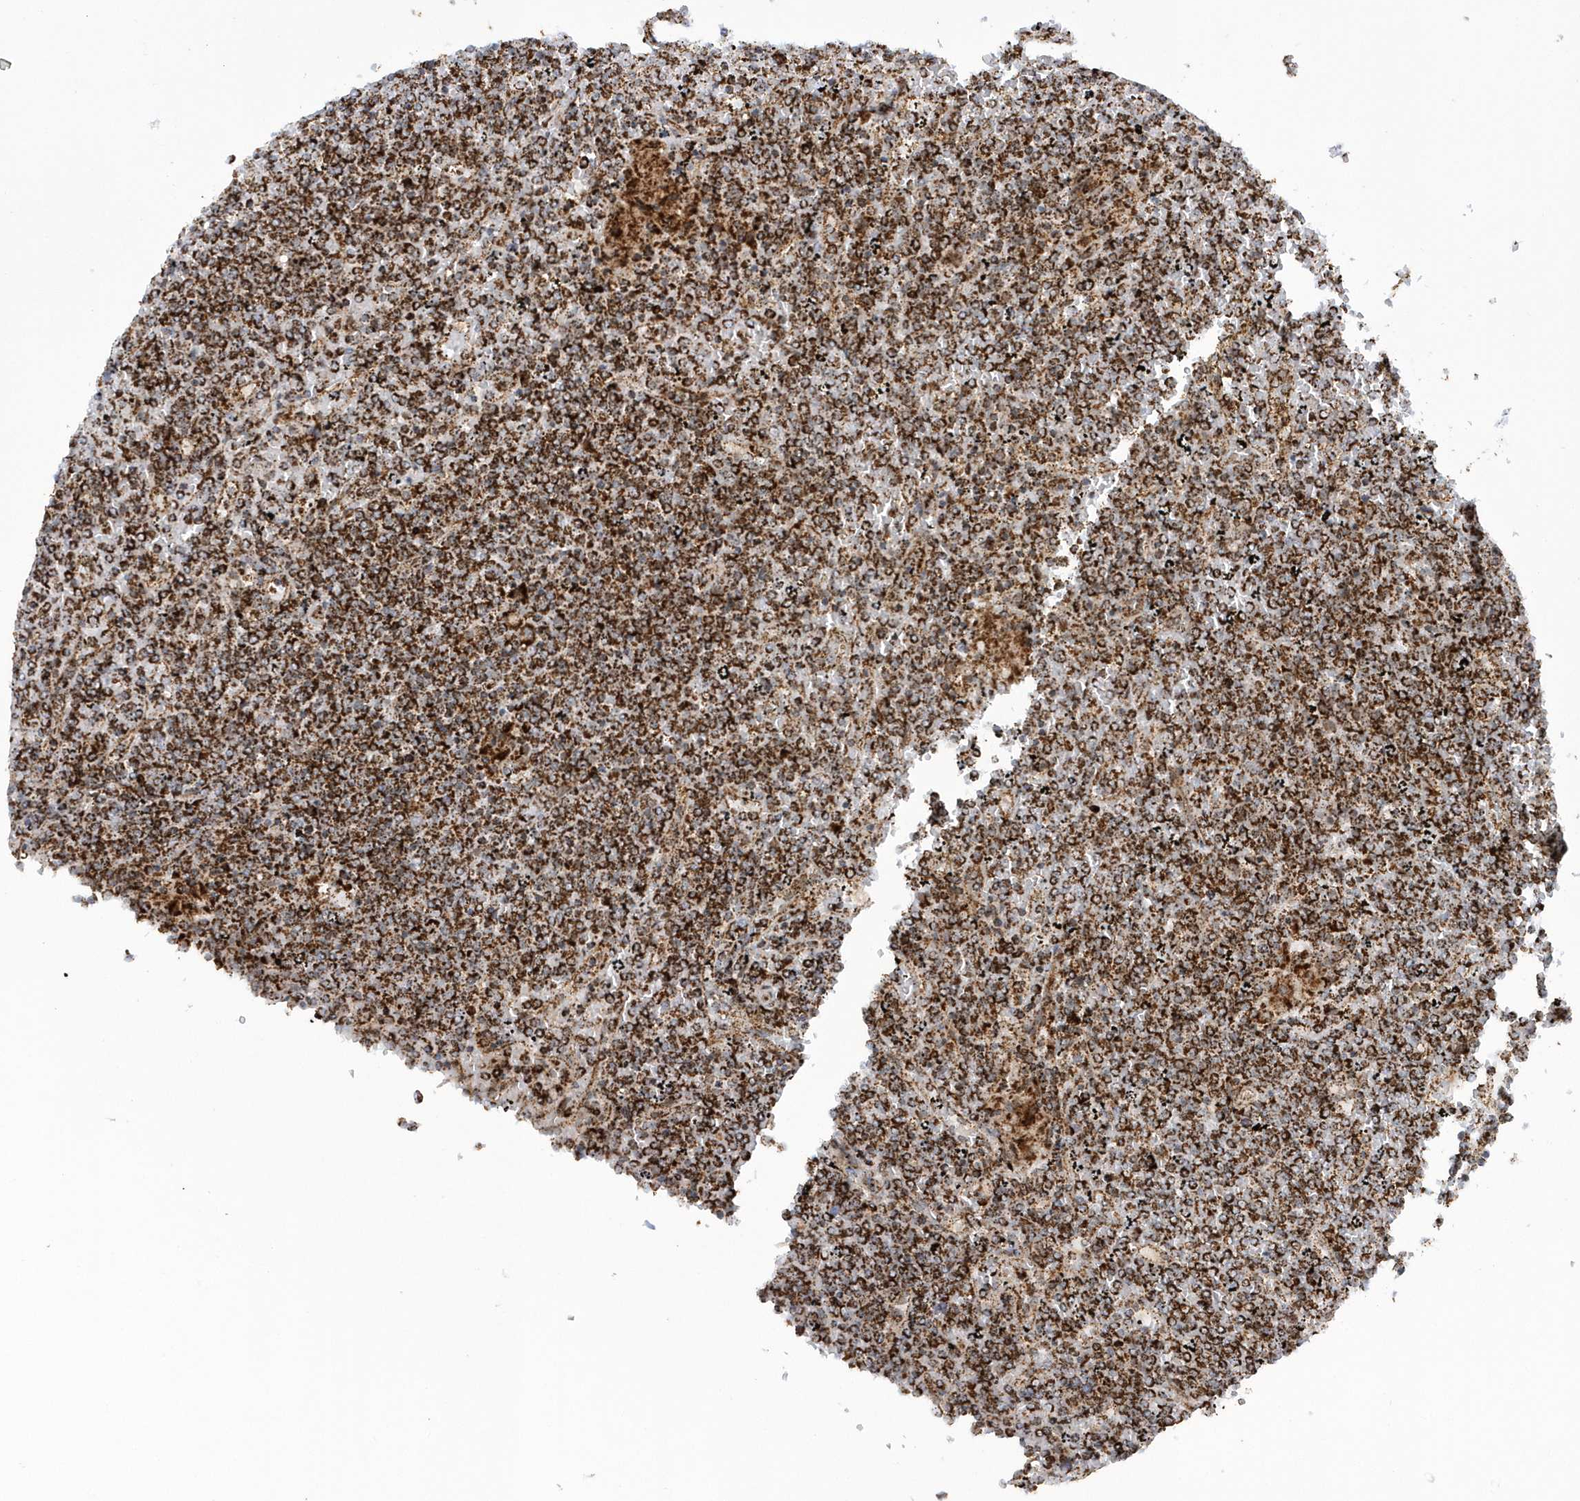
{"staining": {"intensity": "strong", "quantity": ">75%", "location": "cytoplasmic/membranous"}, "tissue": "lymphoma", "cell_type": "Tumor cells", "image_type": "cancer", "snomed": [{"axis": "morphology", "description": "Malignant lymphoma, non-Hodgkin's type, Low grade"}, {"axis": "topography", "description": "Spleen"}], "caption": "Strong cytoplasmic/membranous expression is identified in approximately >75% of tumor cells in lymphoma.", "gene": "CRY2", "patient": {"sex": "female", "age": 19}}